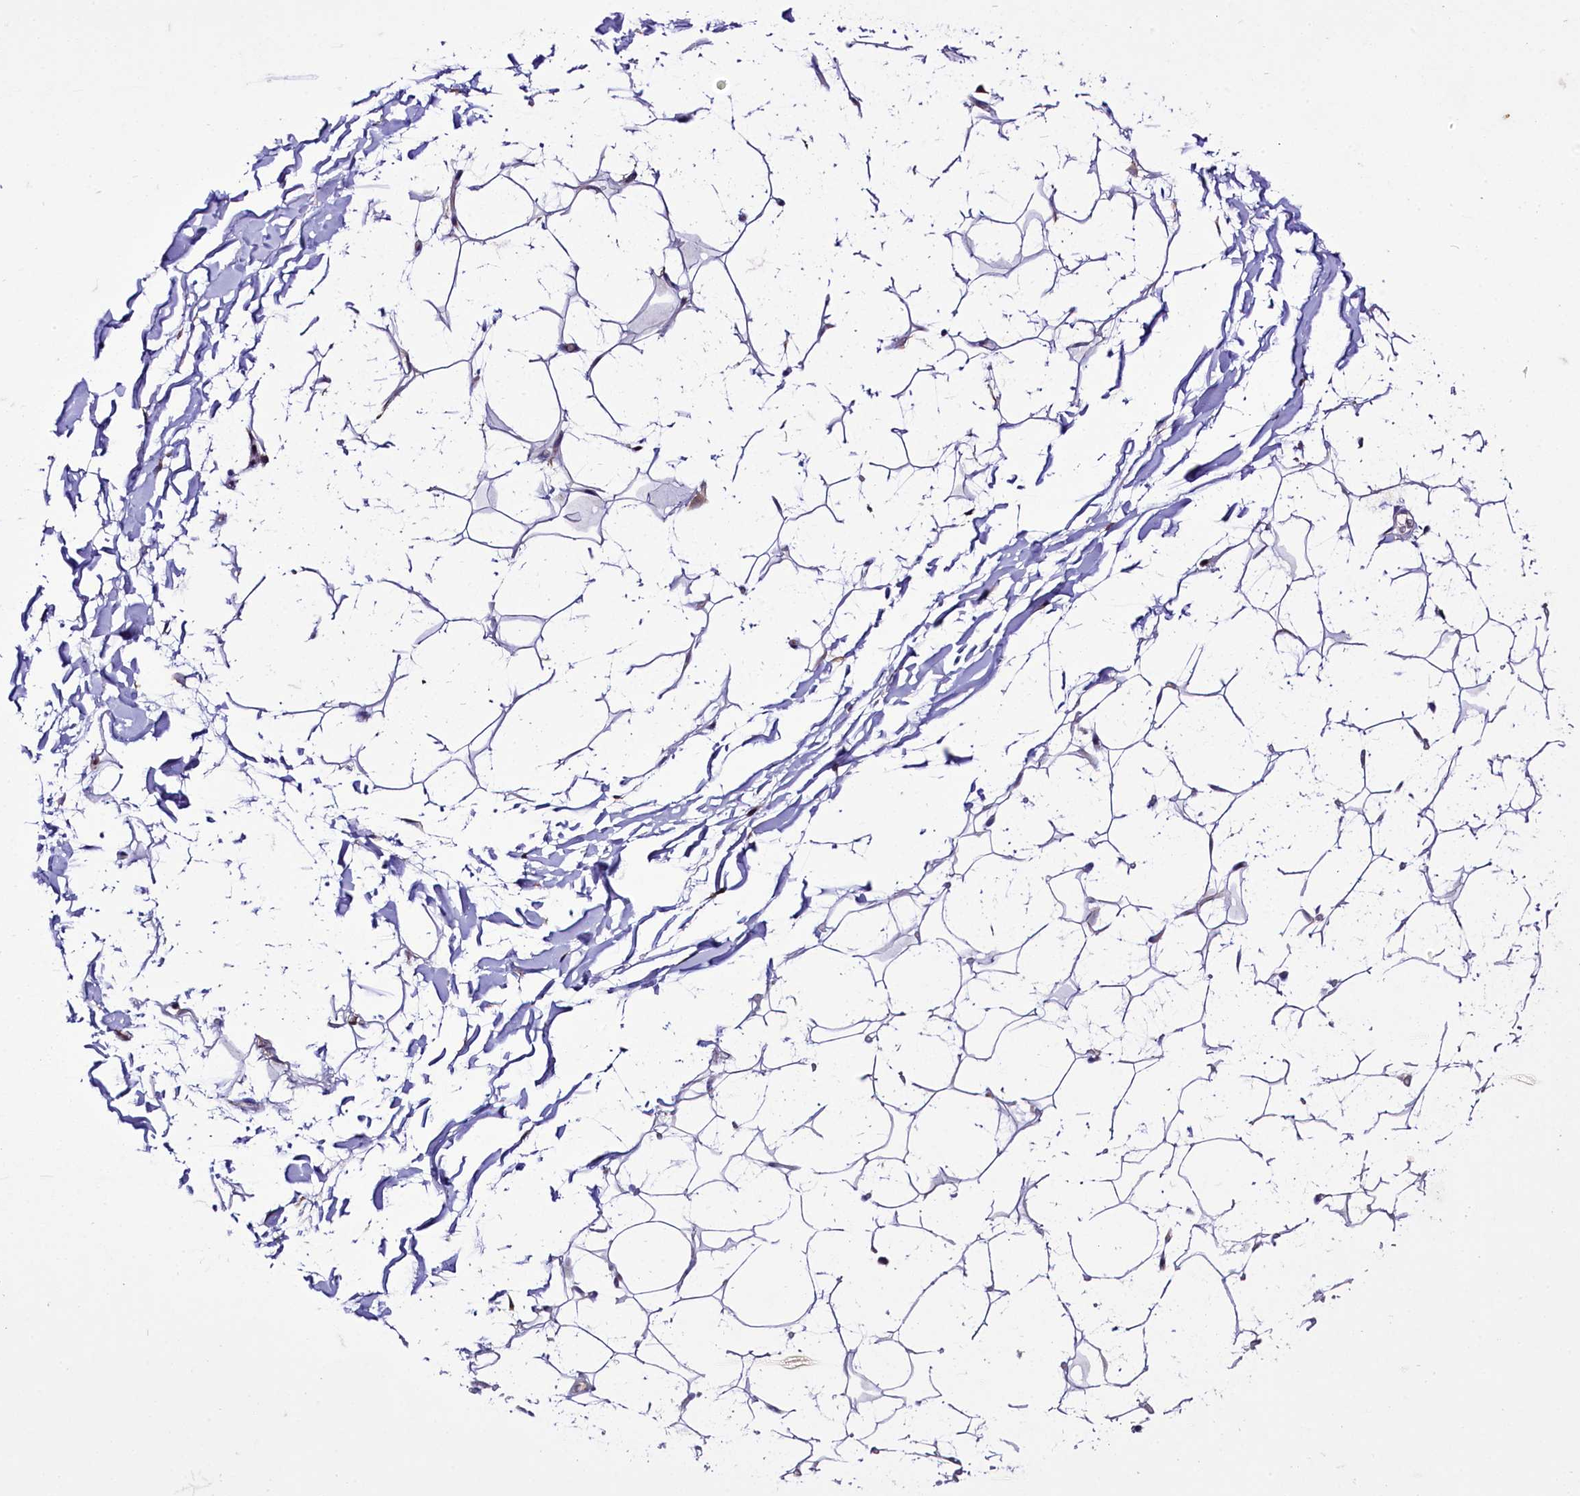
{"staining": {"intensity": "negative", "quantity": "none", "location": "none"}, "tissue": "adipose tissue", "cell_type": "Adipocytes", "image_type": "normal", "snomed": [{"axis": "morphology", "description": "Normal tissue, NOS"}, {"axis": "topography", "description": "Breast"}], "caption": "Immunohistochemistry (IHC) photomicrograph of benign adipose tissue: adipose tissue stained with DAB (3,3'-diaminobenzidine) exhibits no significant protein staining in adipocytes. (DAB immunohistochemistry (IHC) with hematoxylin counter stain).", "gene": "ZC3H12C", "patient": {"sex": "female", "age": 26}}